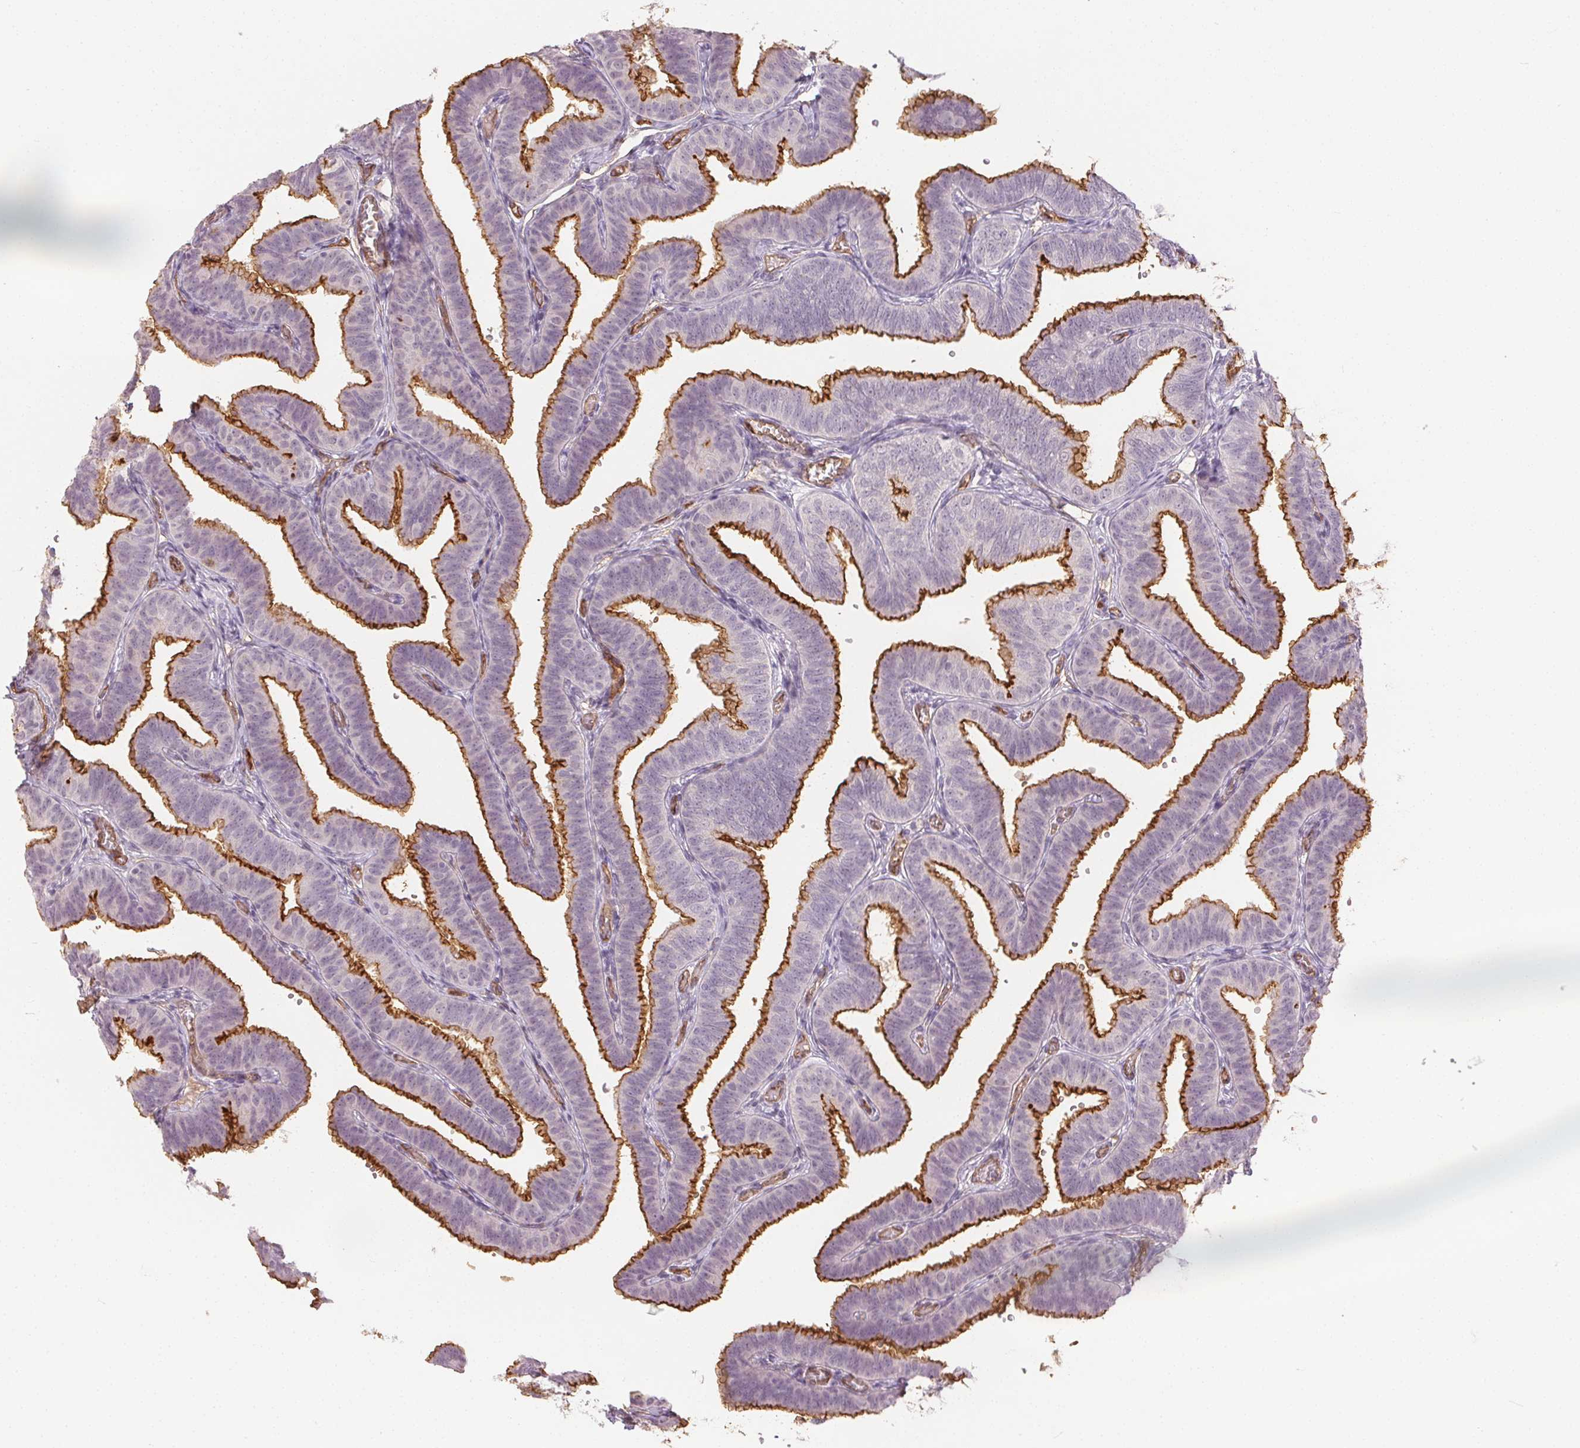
{"staining": {"intensity": "strong", "quantity": "25%-75%", "location": "cytoplasmic/membranous"}, "tissue": "fallopian tube", "cell_type": "Glandular cells", "image_type": "normal", "snomed": [{"axis": "morphology", "description": "Normal tissue, NOS"}, {"axis": "topography", "description": "Fallopian tube"}], "caption": "Glandular cells display high levels of strong cytoplasmic/membranous expression in about 25%-75% of cells in benign human fallopian tube.", "gene": "PODXL", "patient": {"sex": "female", "age": 25}}